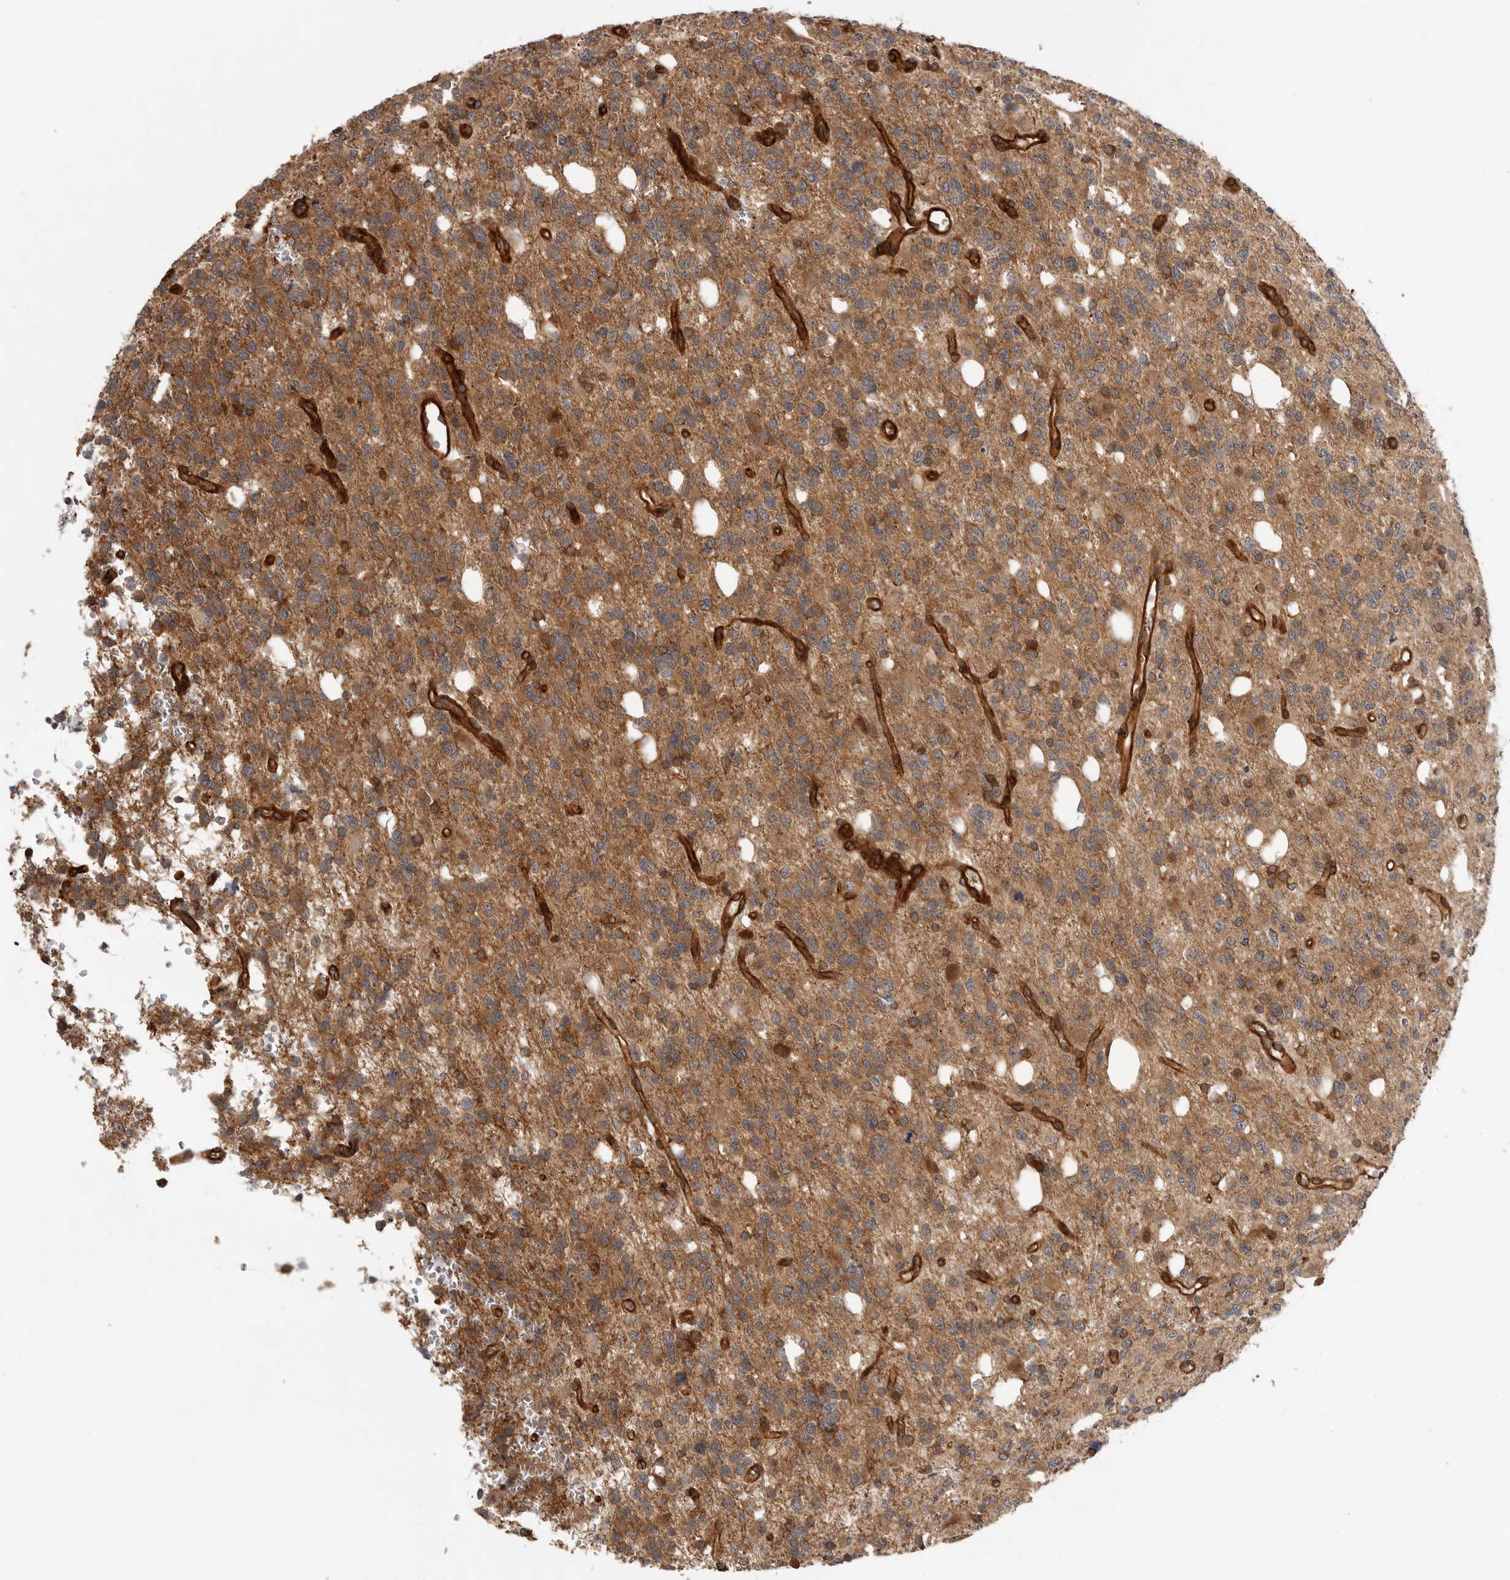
{"staining": {"intensity": "moderate", "quantity": ">75%", "location": "cytoplasmic/membranous"}, "tissue": "glioma", "cell_type": "Tumor cells", "image_type": "cancer", "snomed": [{"axis": "morphology", "description": "Glioma, malignant, High grade"}, {"axis": "topography", "description": "Brain"}], "caption": "Immunohistochemical staining of high-grade glioma (malignant) exhibits moderate cytoplasmic/membranous protein expression in approximately >75% of tumor cells.", "gene": "GPATCH2", "patient": {"sex": "female", "age": 62}}